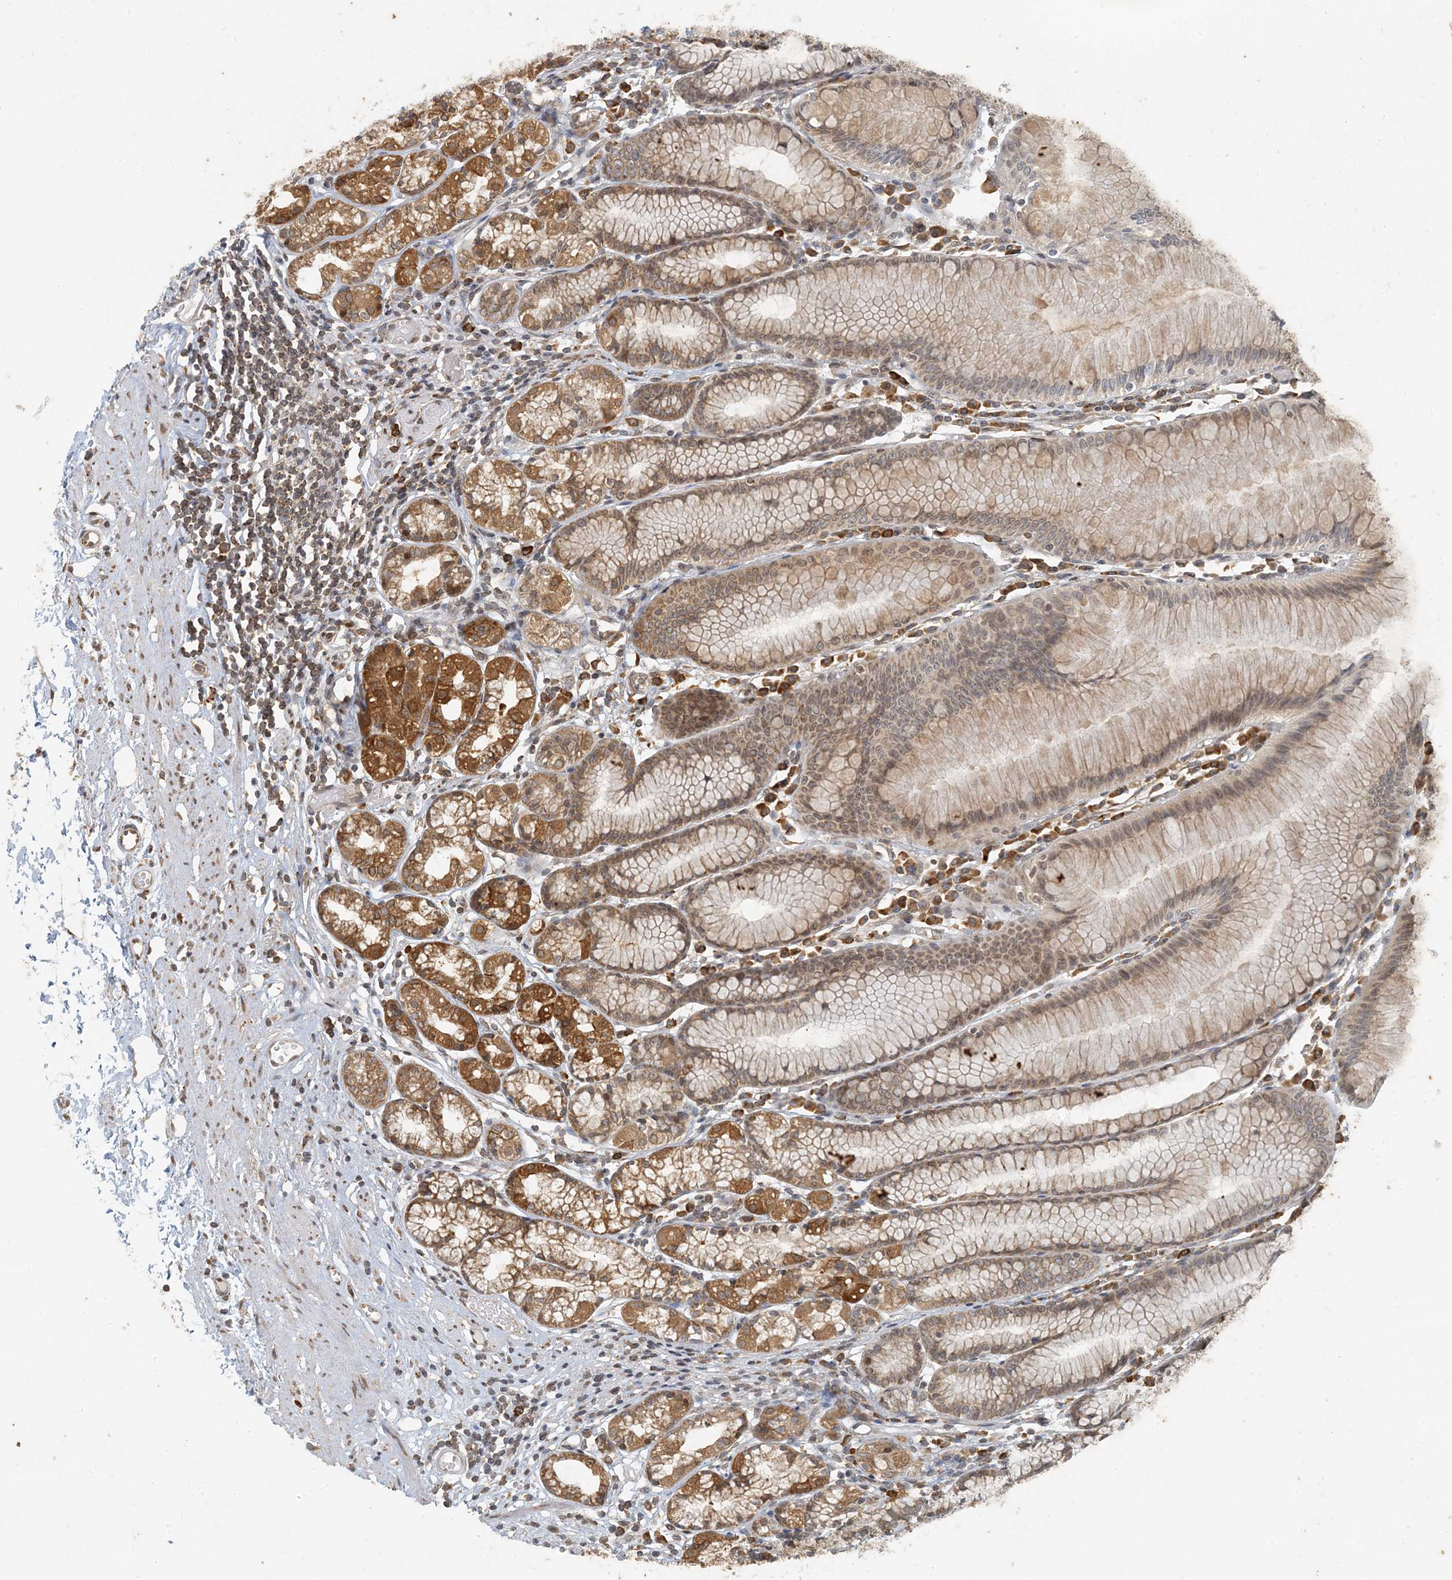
{"staining": {"intensity": "moderate", "quantity": ">75%", "location": "cytoplasmic/membranous"}, "tissue": "stomach", "cell_type": "Glandular cells", "image_type": "normal", "snomed": [{"axis": "morphology", "description": "Normal tissue, NOS"}, {"axis": "topography", "description": "Stomach"}], "caption": "Moderate cytoplasmic/membranous expression for a protein is identified in approximately >75% of glandular cells of unremarkable stomach using immunohistochemistry.", "gene": "AK9", "patient": {"sex": "female", "age": 57}}